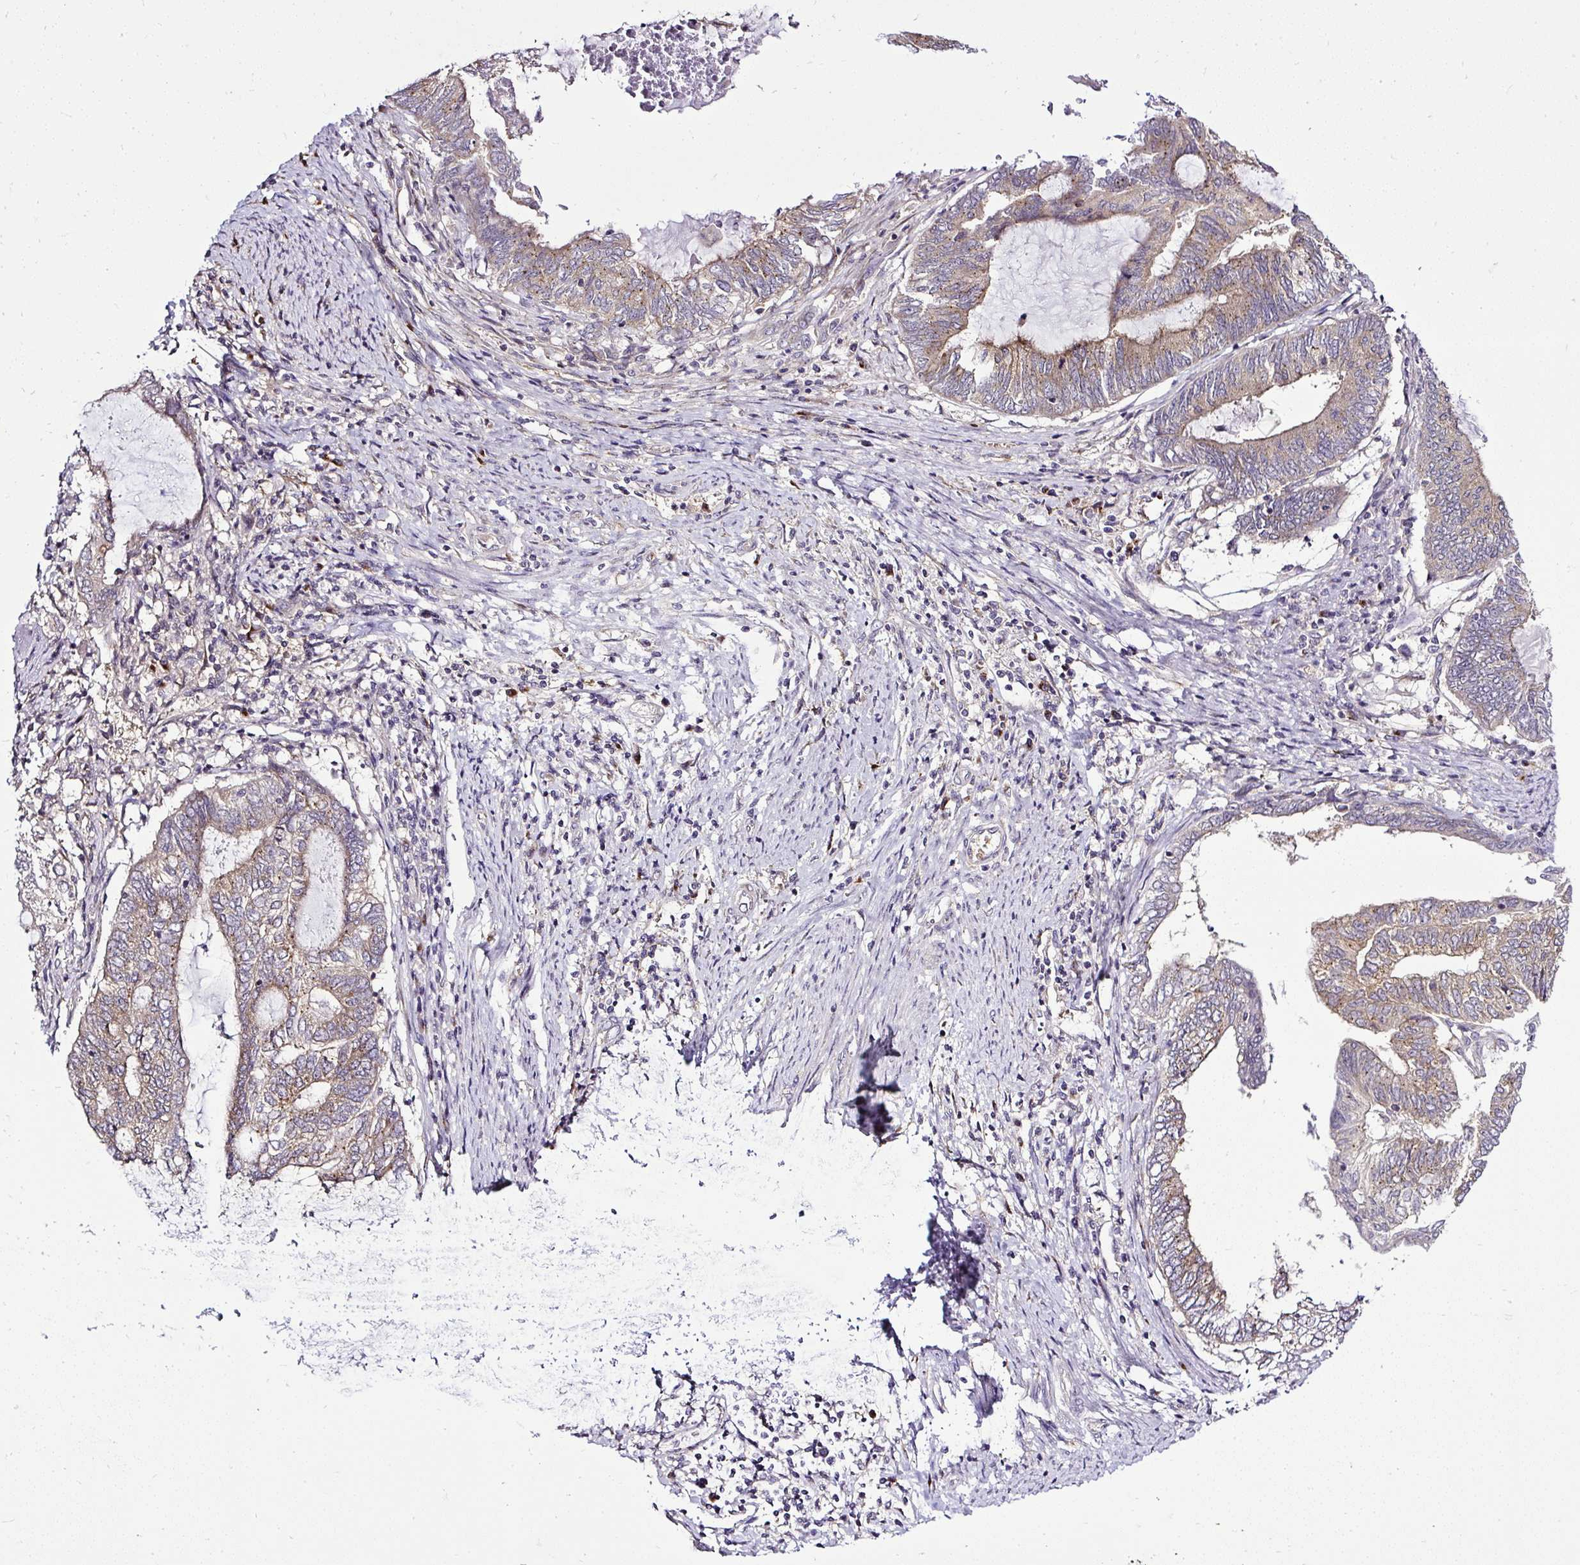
{"staining": {"intensity": "weak", "quantity": ">75%", "location": "cytoplasmic/membranous"}, "tissue": "endometrial cancer", "cell_type": "Tumor cells", "image_type": "cancer", "snomed": [{"axis": "morphology", "description": "Adenocarcinoma, NOS"}, {"axis": "topography", "description": "Uterus"}, {"axis": "topography", "description": "Endometrium"}], "caption": "High-magnification brightfield microscopy of endometrial adenocarcinoma stained with DAB (brown) and counterstained with hematoxylin (blue). tumor cells exhibit weak cytoplasmic/membranous expression is present in approximately>75% of cells.", "gene": "SMC4", "patient": {"sex": "female", "age": 70}}